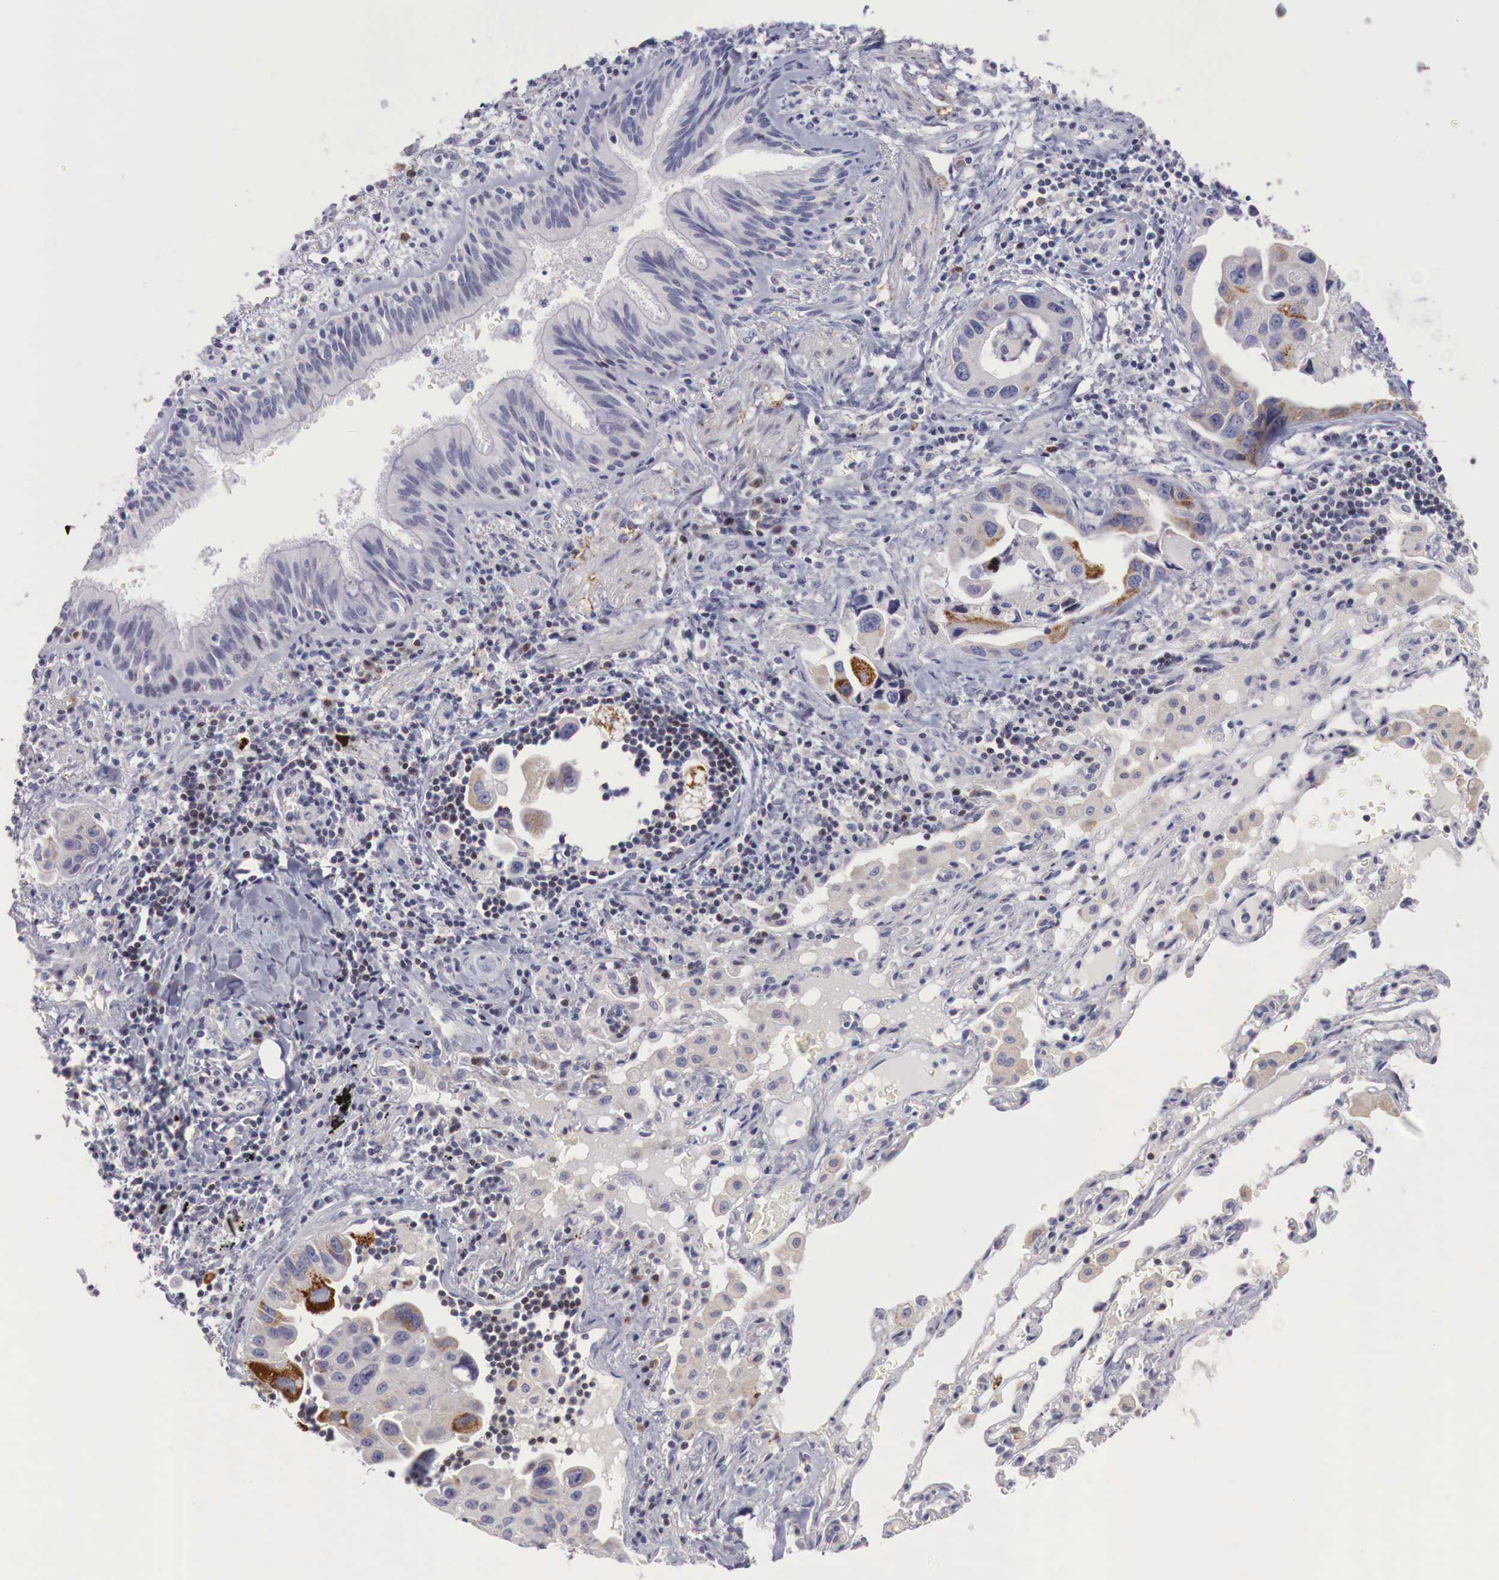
{"staining": {"intensity": "weak", "quantity": "25%-75%", "location": "cytoplasmic/membranous"}, "tissue": "lung cancer", "cell_type": "Tumor cells", "image_type": "cancer", "snomed": [{"axis": "morphology", "description": "Adenocarcinoma, NOS"}, {"axis": "topography", "description": "Lung"}], "caption": "Lung cancer (adenocarcinoma) stained with DAB immunohistochemistry (IHC) shows low levels of weak cytoplasmic/membranous staining in about 25%-75% of tumor cells.", "gene": "CLCN5", "patient": {"sex": "male", "age": 64}}